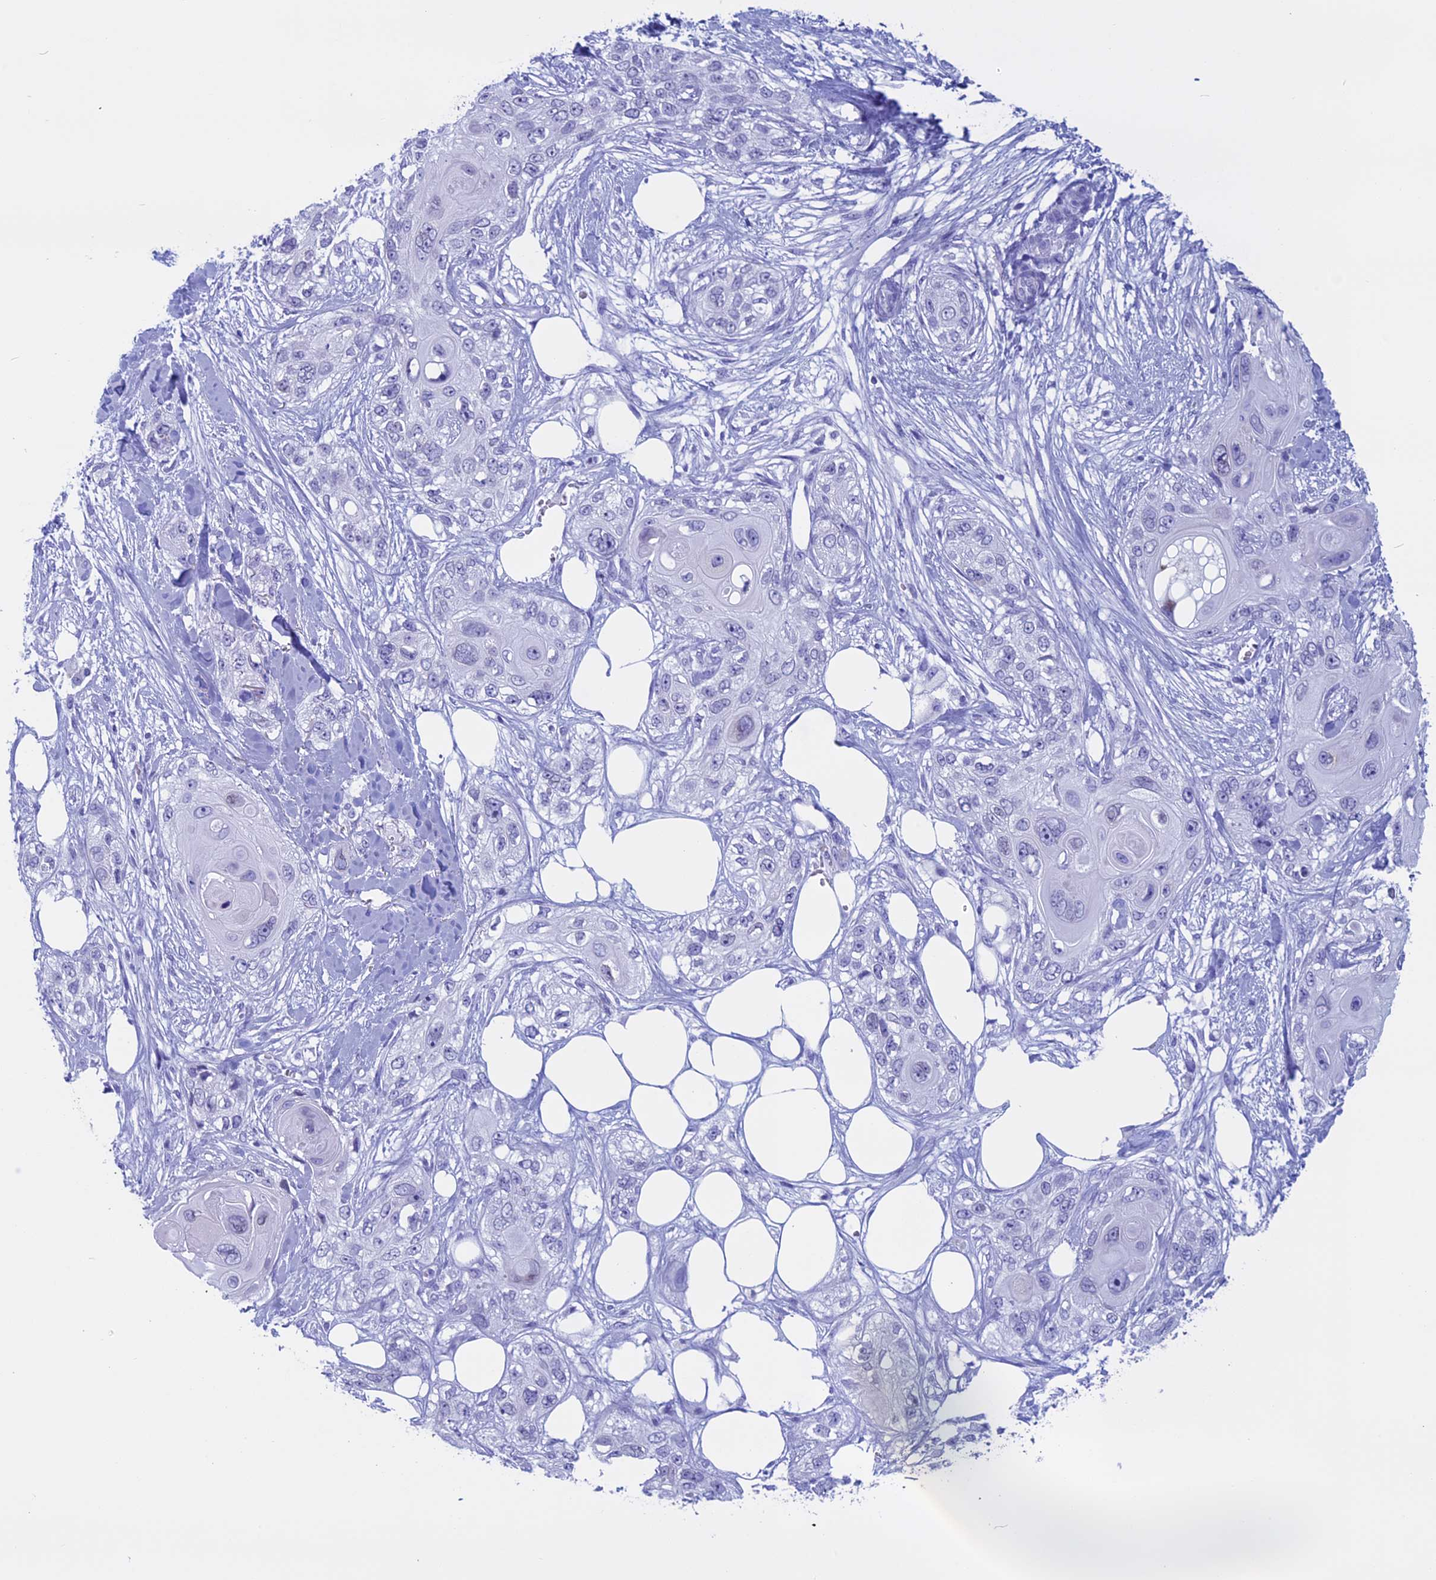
{"staining": {"intensity": "negative", "quantity": "none", "location": "none"}, "tissue": "skin cancer", "cell_type": "Tumor cells", "image_type": "cancer", "snomed": [{"axis": "morphology", "description": "Normal tissue, NOS"}, {"axis": "morphology", "description": "Squamous cell carcinoma, NOS"}, {"axis": "topography", "description": "Skin"}], "caption": "High magnification brightfield microscopy of skin squamous cell carcinoma stained with DAB (brown) and counterstained with hematoxylin (blue): tumor cells show no significant expression. (DAB IHC, high magnification).", "gene": "FAM169A", "patient": {"sex": "male", "age": 72}}